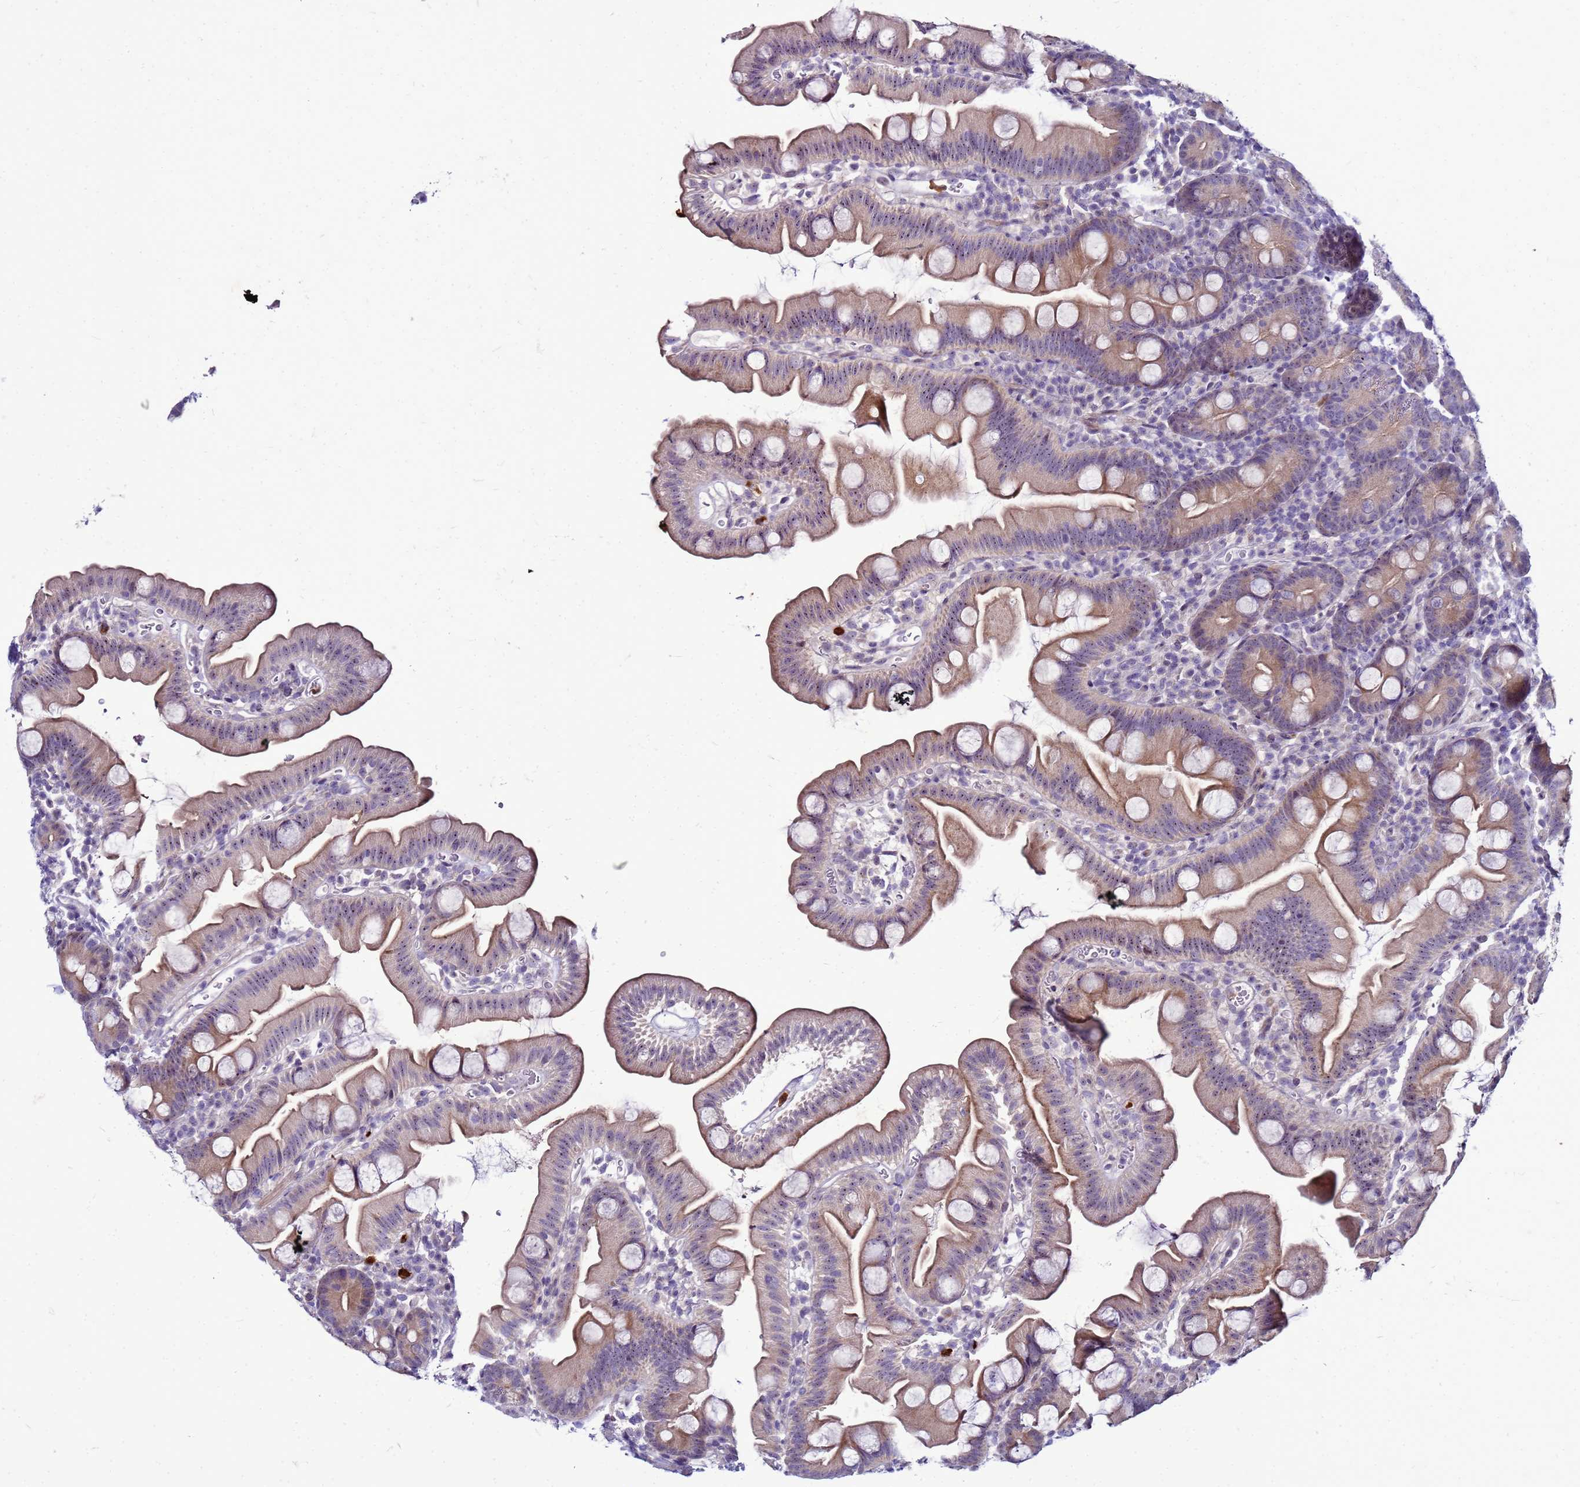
{"staining": {"intensity": "moderate", "quantity": ">75%", "location": "cytoplasmic/membranous,nuclear"}, "tissue": "small intestine", "cell_type": "Glandular cells", "image_type": "normal", "snomed": [{"axis": "morphology", "description": "Normal tissue, NOS"}, {"axis": "topography", "description": "Small intestine"}], "caption": "Immunohistochemical staining of unremarkable human small intestine reveals moderate cytoplasmic/membranous,nuclear protein staining in about >75% of glandular cells.", "gene": "VPS4B", "patient": {"sex": "female", "age": 68}}